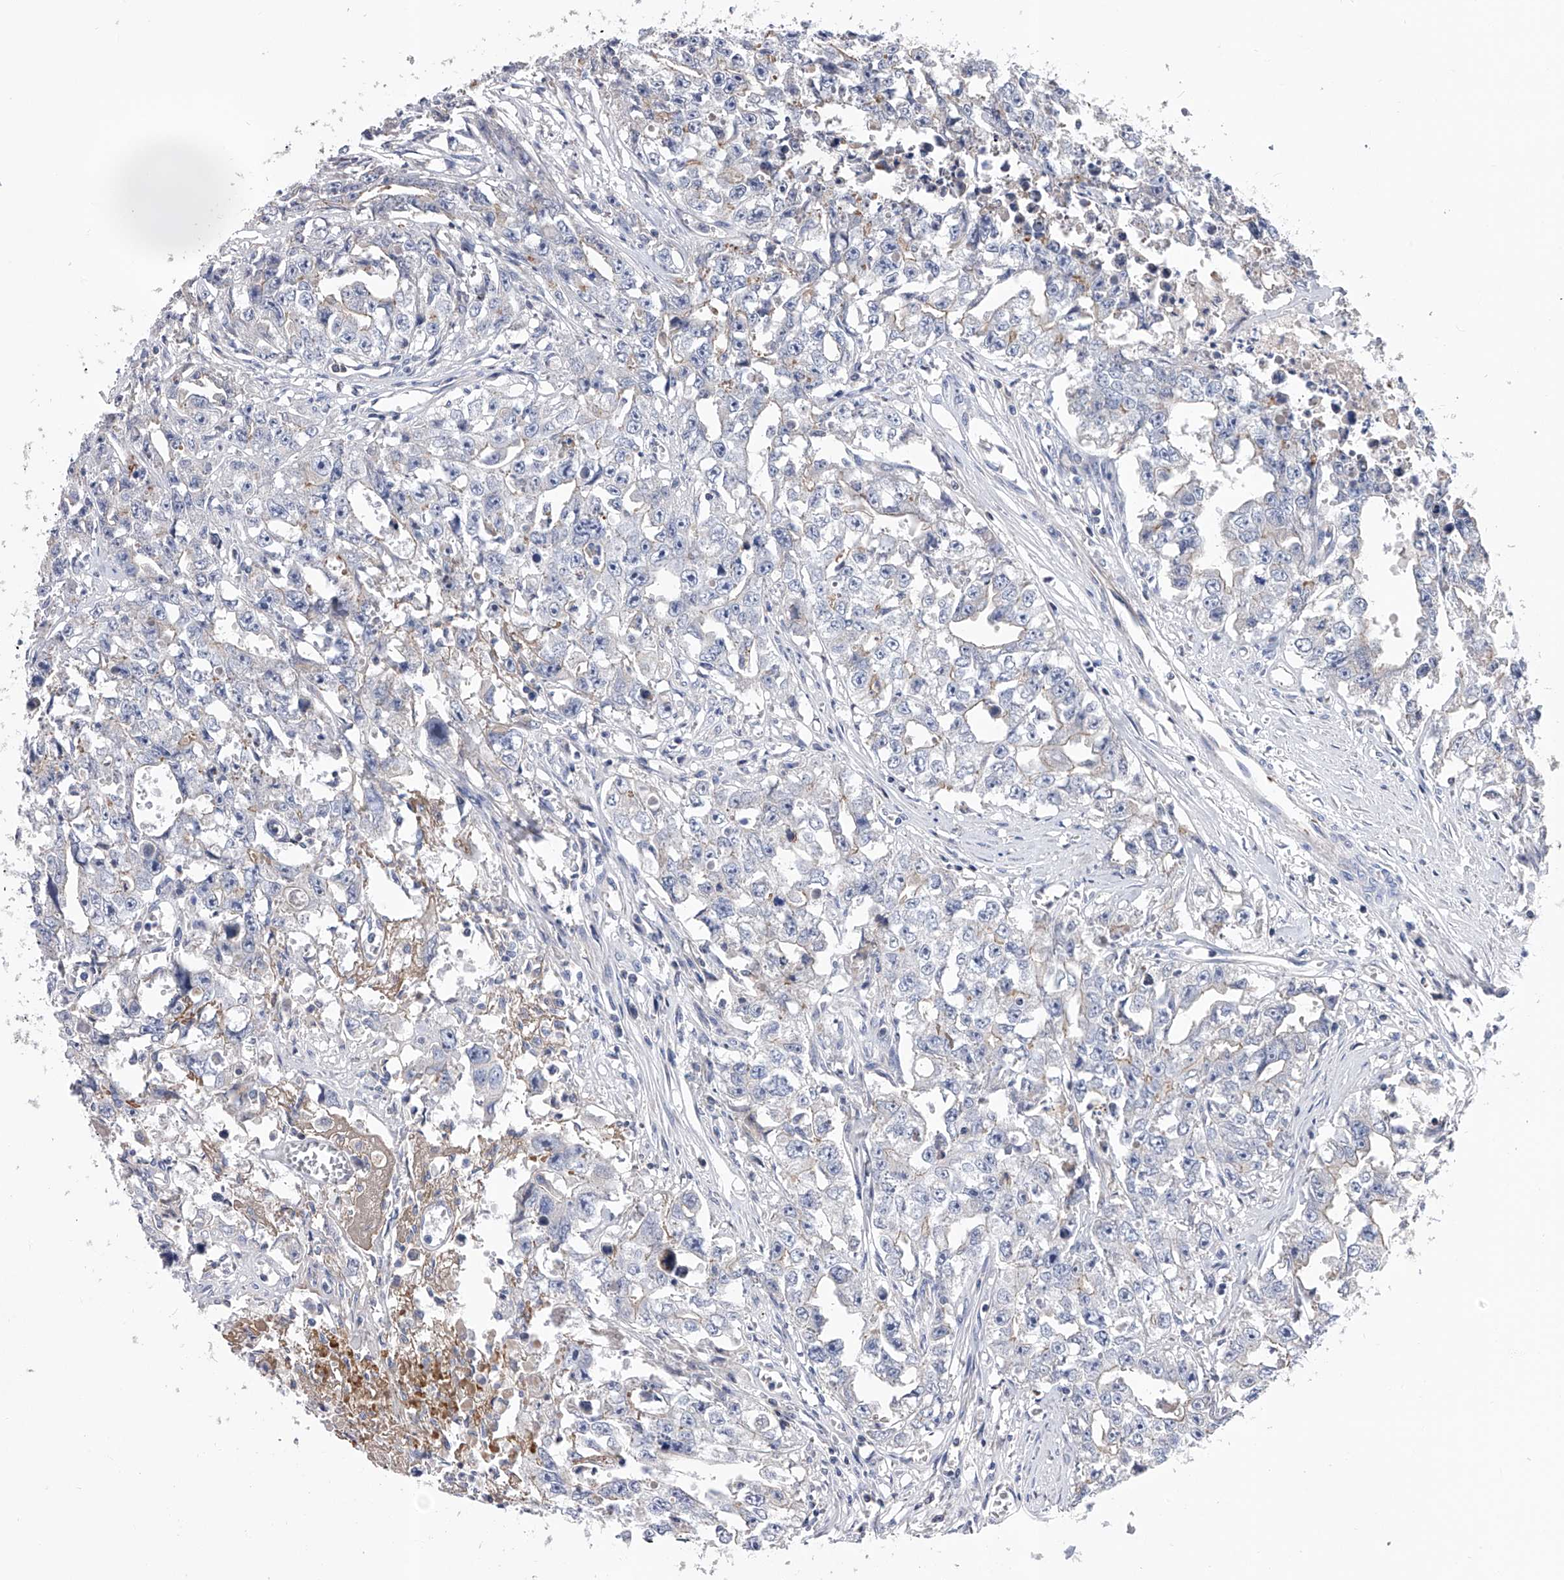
{"staining": {"intensity": "moderate", "quantity": "<25%", "location": "cytoplasmic/membranous"}, "tissue": "testis cancer", "cell_type": "Tumor cells", "image_type": "cancer", "snomed": [{"axis": "morphology", "description": "Seminoma, NOS"}, {"axis": "morphology", "description": "Carcinoma, Embryonal, NOS"}, {"axis": "topography", "description": "Testis"}], "caption": "About <25% of tumor cells in human testis cancer exhibit moderate cytoplasmic/membranous protein staining as visualized by brown immunohistochemical staining.", "gene": "CUL7", "patient": {"sex": "male", "age": 43}}